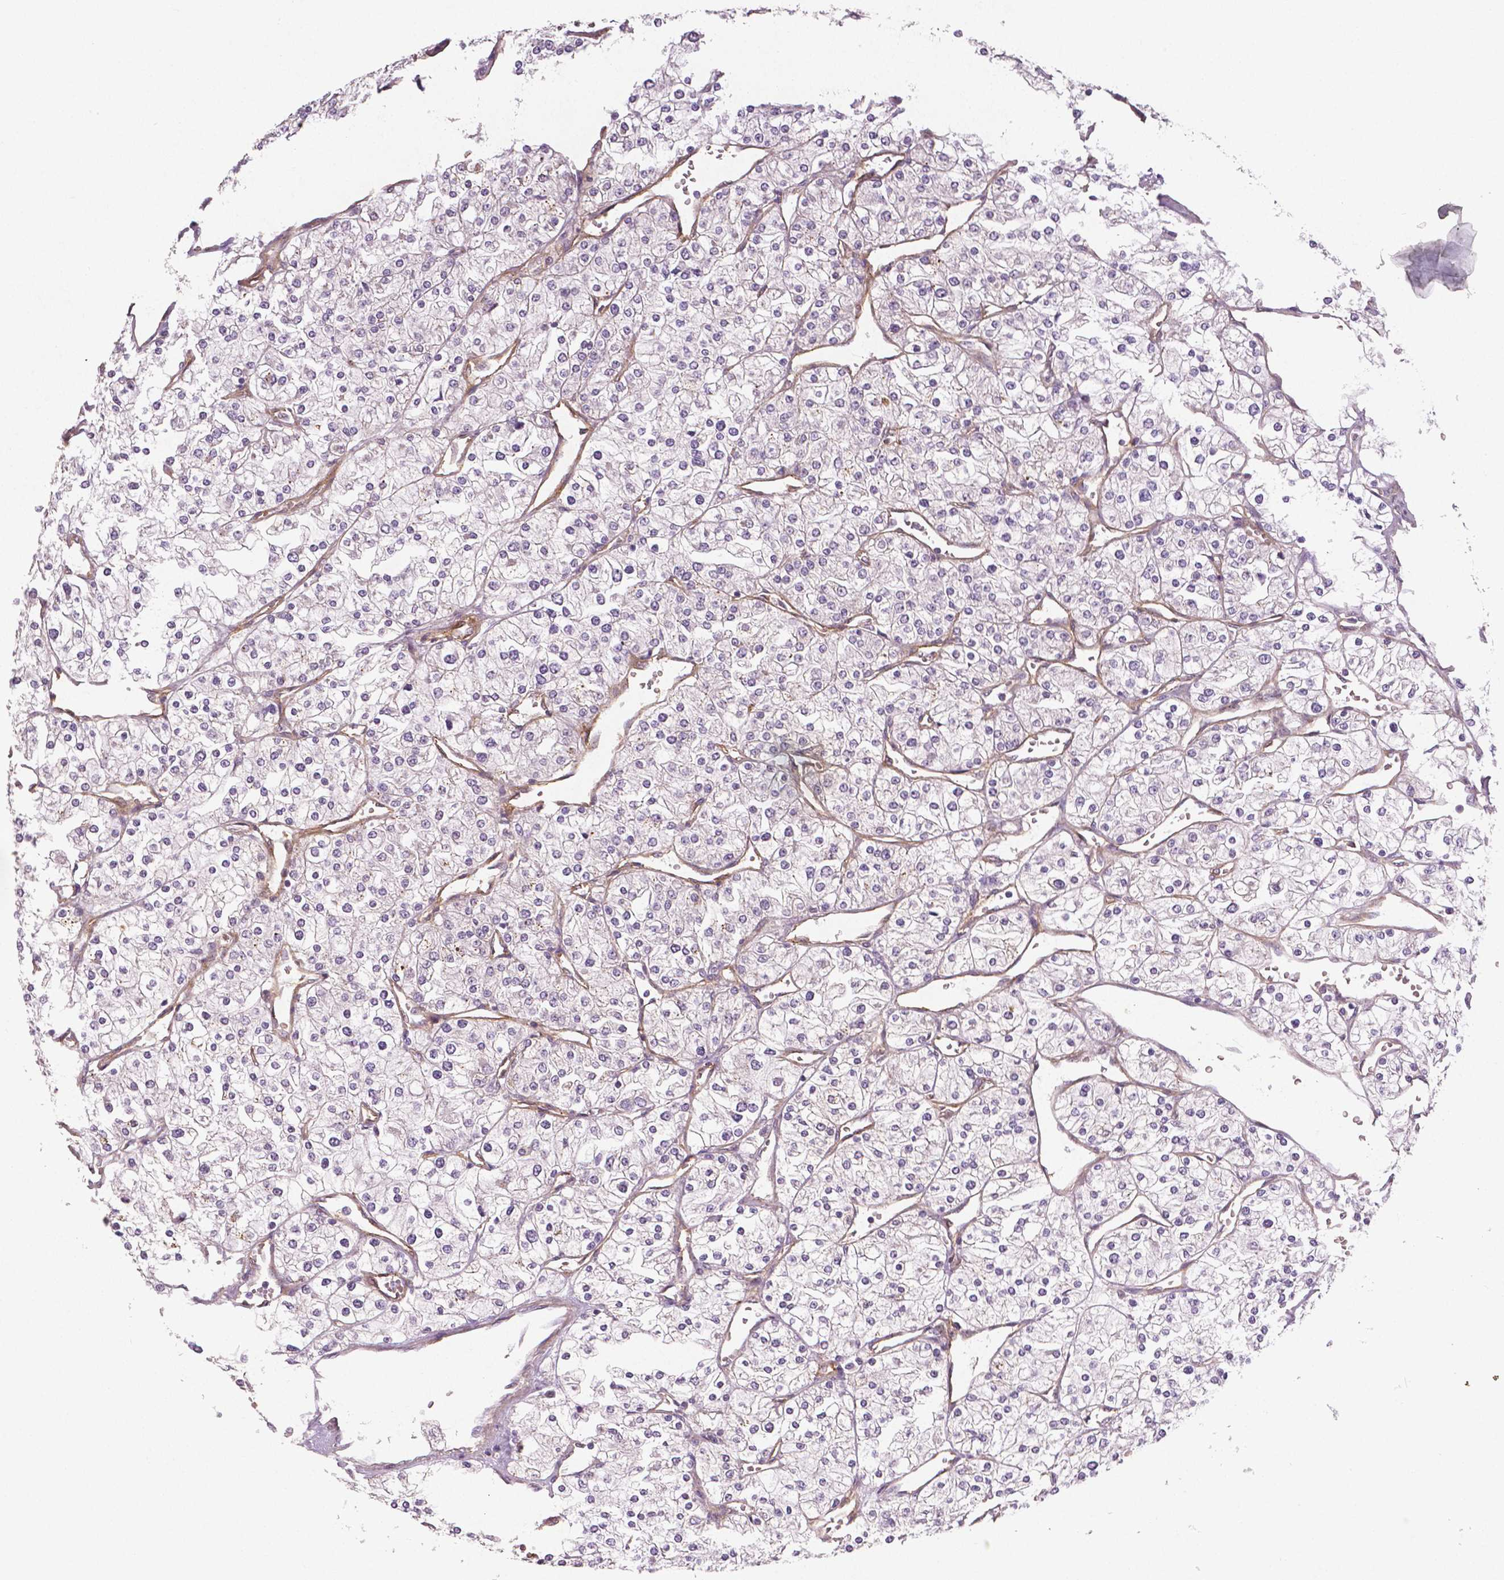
{"staining": {"intensity": "negative", "quantity": "none", "location": "none"}, "tissue": "renal cancer", "cell_type": "Tumor cells", "image_type": "cancer", "snomed": [{"axis": "morphology", "description": "Adenocarcinoma, NOS"}, {"axis": "topography", "description": "Kidney"}], "caption": "Immunohistochemistry (IHC) photomicrograph of neoplastic tissue: renal adenocarcinoma stained with DAB (3,3'-diaminobenzidine) demonstrates no significant protein expression in tumor cells.", "gene": "FLT1", "patient": {"sex": "male", "age": 80}}